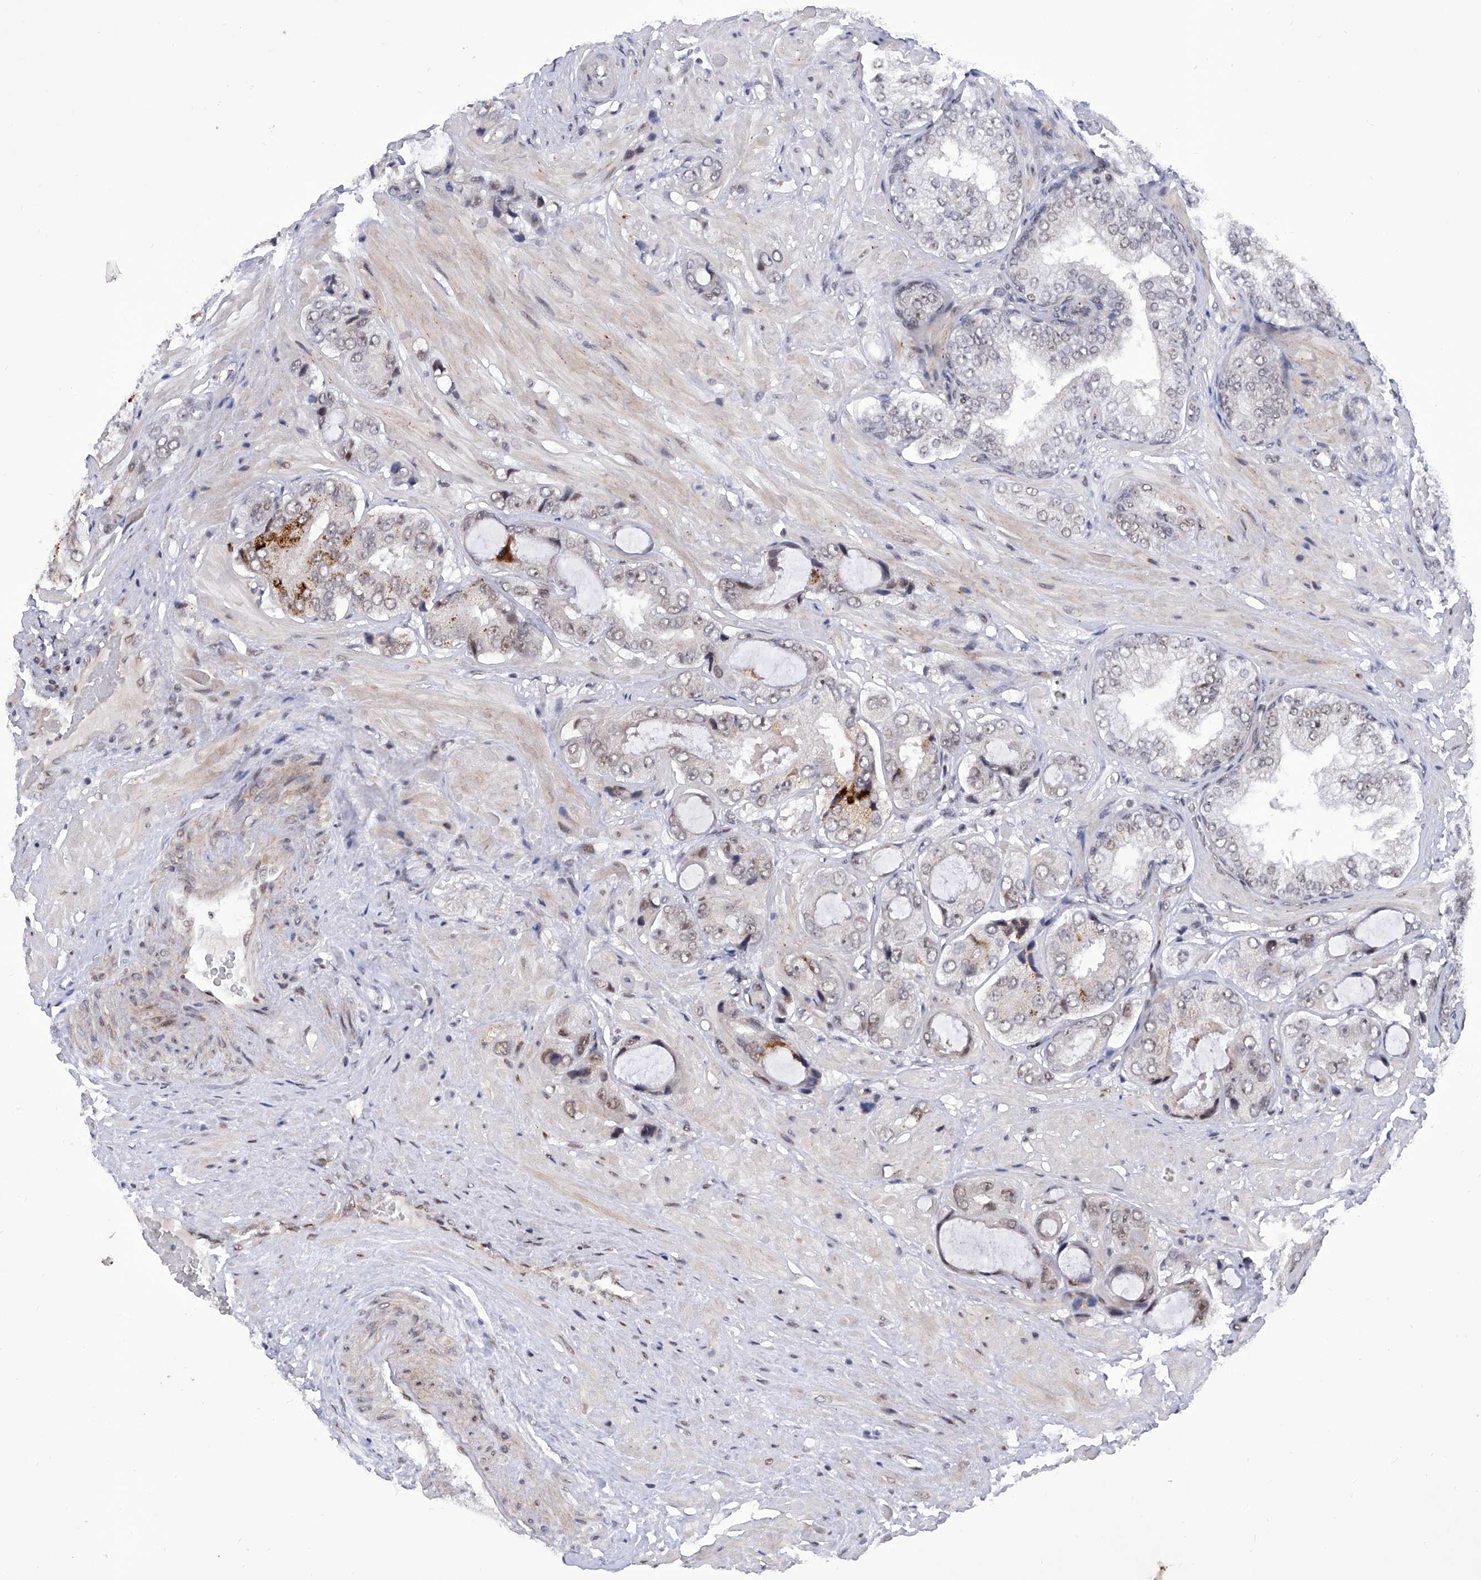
{"staining": {"intensity": "weak", "quantity": "<25%", "location": "cytoplasmic/membranous,nuclear"}, "tissue": "prostate cancer", "cell_type": "Tumor cells", "image_type": "cancer", "snomed": [{"axis": "morphology", "description": "Adenocarcinoma, High grade"}, {"axis": "topography", "description": "Prostate"}], "caption": "An image of human prostate adenocarcinoma (high-grade) is negative for staining in tumor cells.", "gene": "RAD54L", "patient": {"sex": "male", "age": 59}}